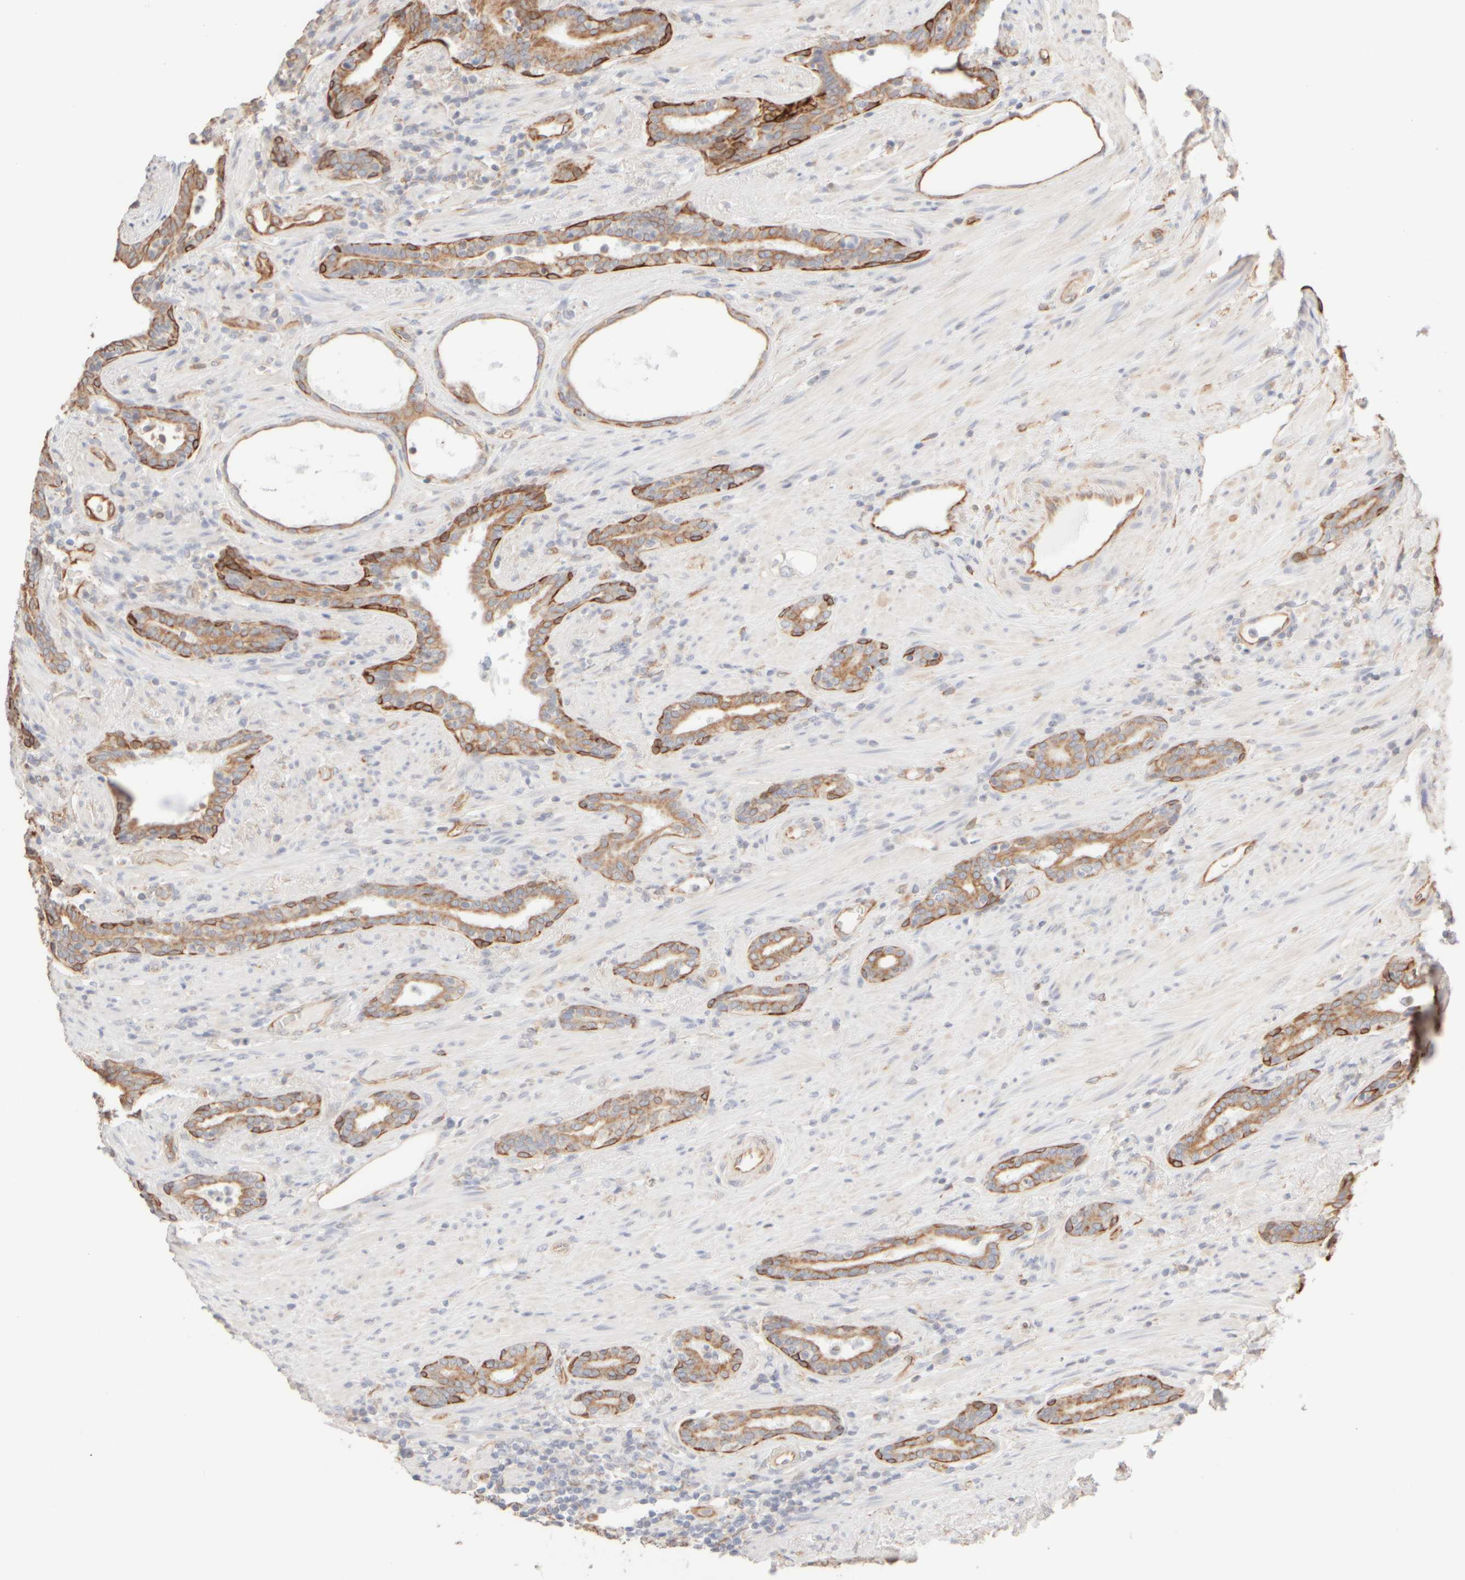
{"staining": {"intensity": "moderate", "quantity": "25%-75%", "location": "cytoplasmic/membranous"}, "tissue": "prostate cancer", "cell_type": "Tumor cells", "image_type": "cancer", "snomed": [{"axis": "morphology", "description": "Adenocarcinoma, High grade"}, {"axis": "topography", "description": "Prostate"}], "caption": "Tumor cells exhibit moderate cytoplasmic/membranous staining in about 25%-75% of cells in prostate high-grade adenocarcinoma.", "gene": "KRT15", "patient": {"sex": "male", "age": 71}}